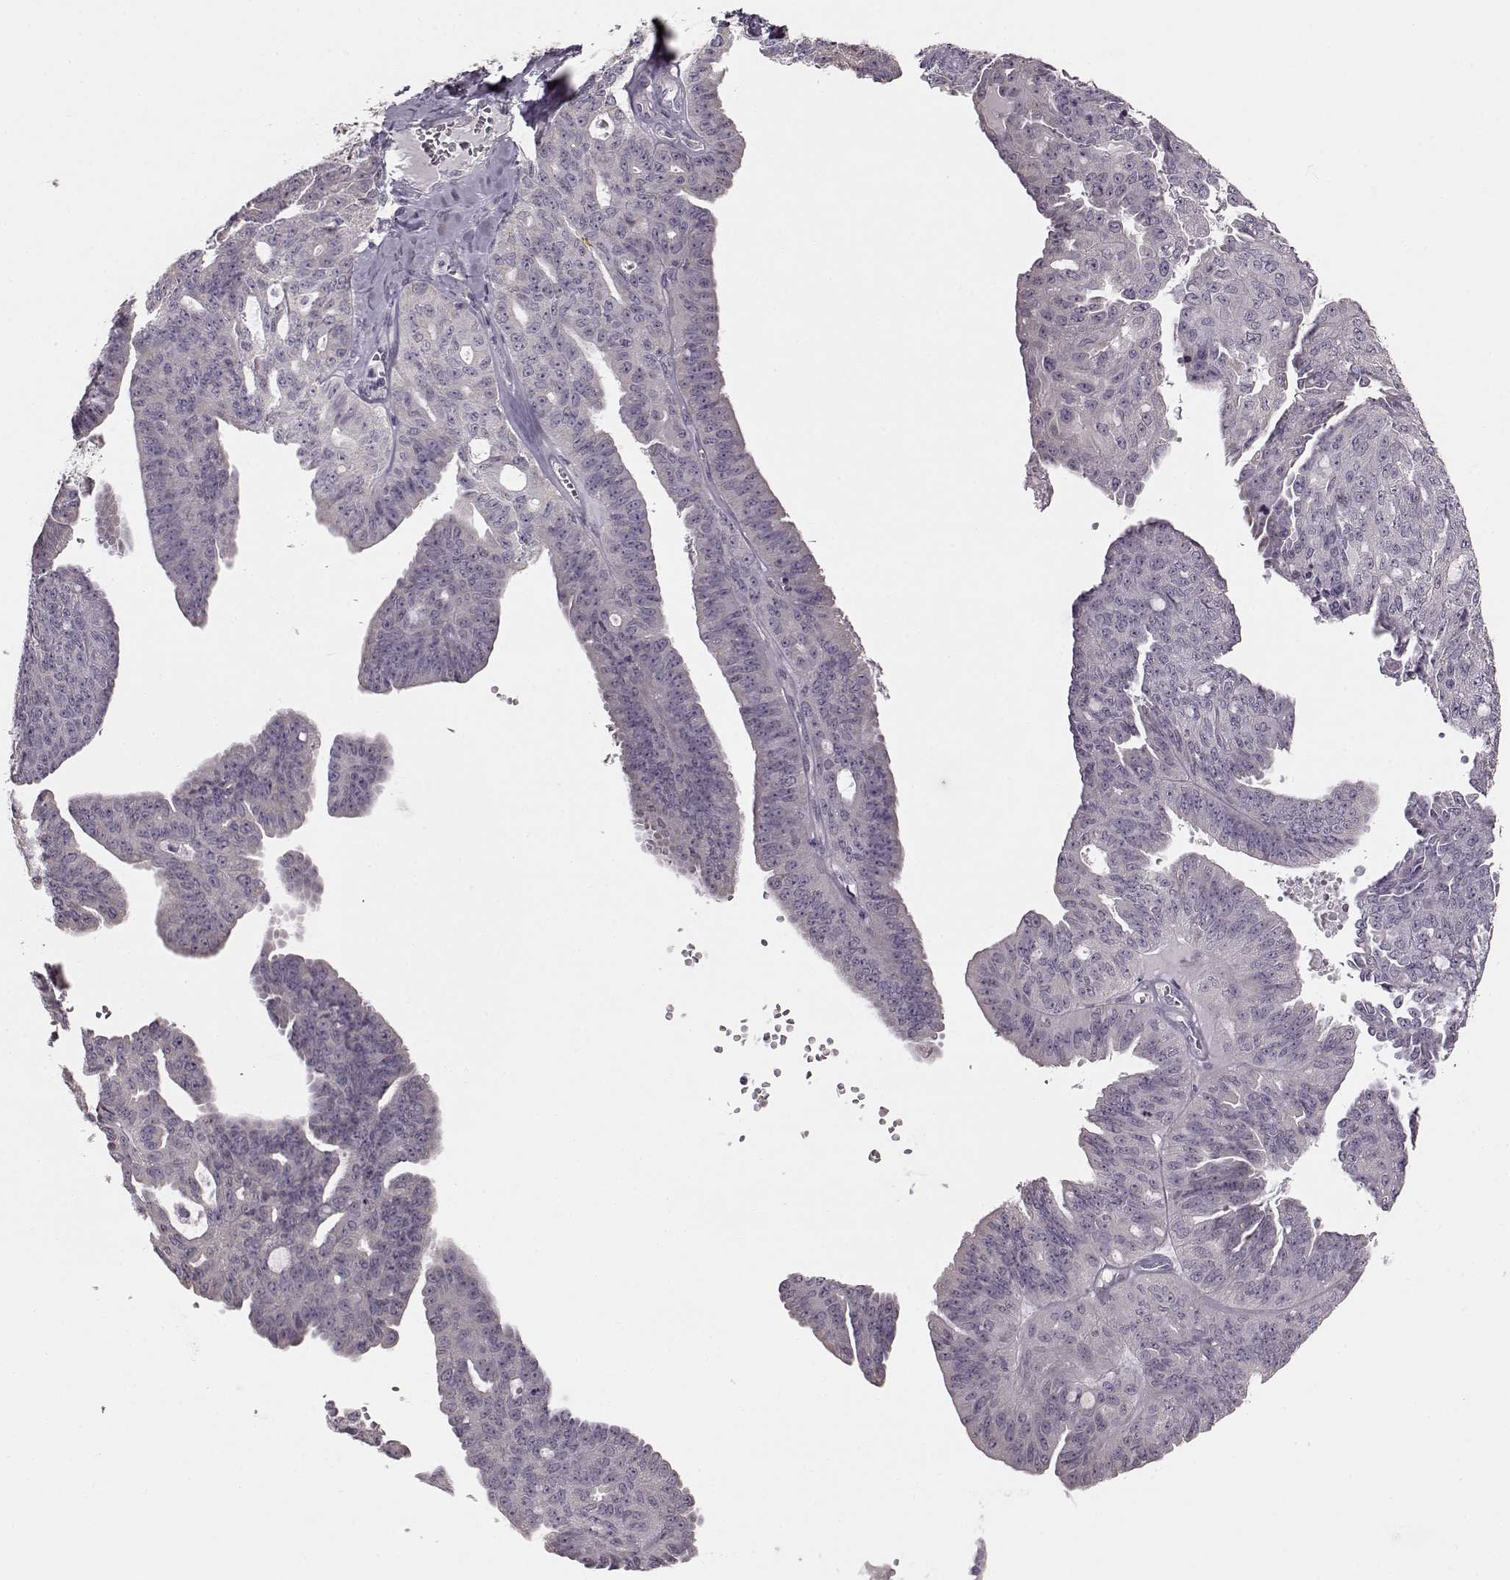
{"staining": {"intensity": "negative", "quantity": "none", "location": "none"}, "tissue": "ovarian cancer", "cell_type": "Tumor cells", "image_type": "cancer", "snomed": [{"axis": "morphology", "description": "Cystadenocarcinoma, serous, NOS"}, {"axis": "topography", "description": "Ovary"}], "caption": "Protein analysis of serous cystadenocarcinoma (ovarian) displays no significant staining in tumor cells.", "gene": "MAP6D1", "patient": {"sex": "female", "age": 71}}